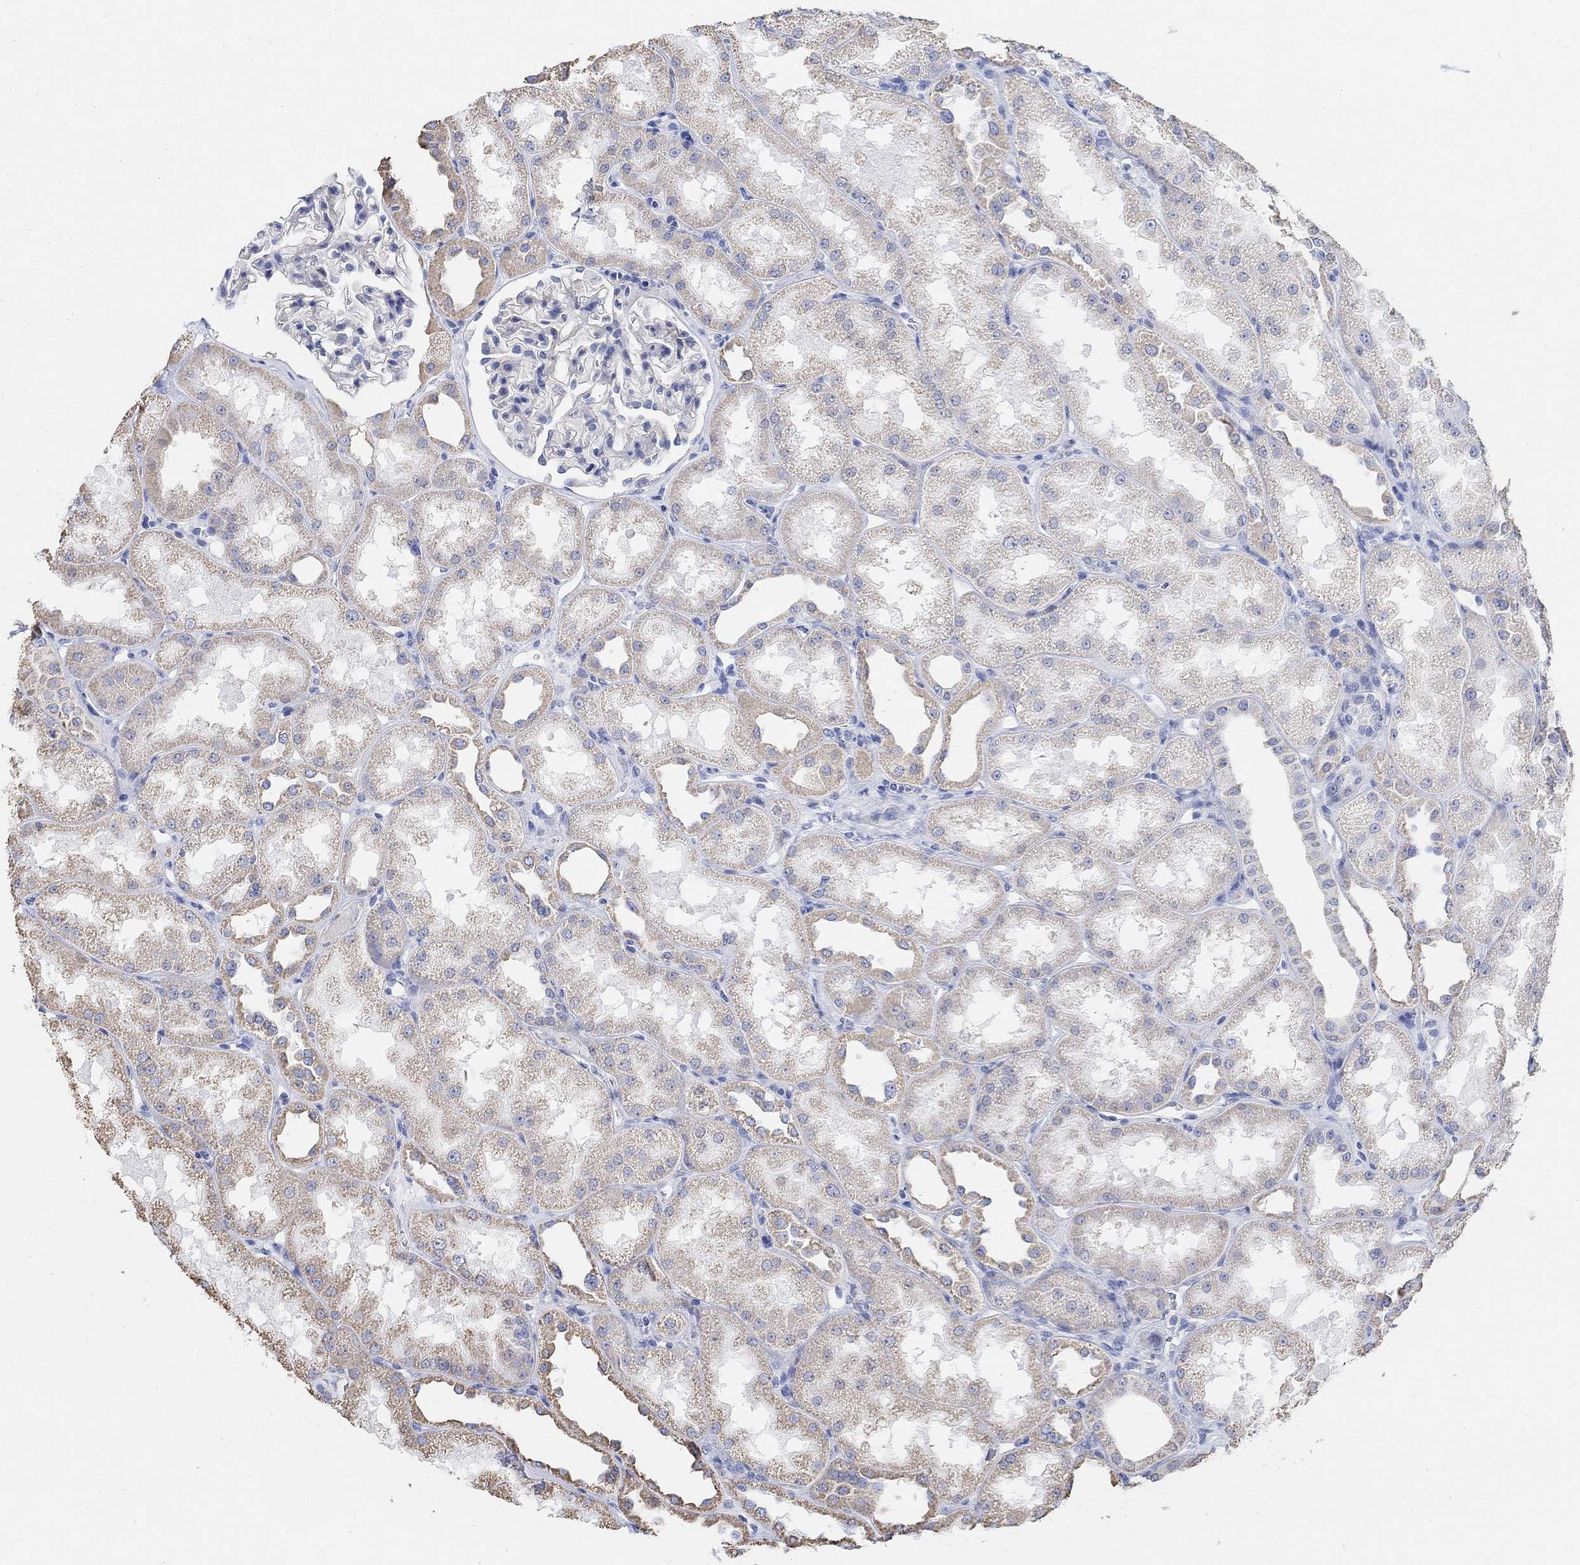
{"staining": {"intensity": "negative", "quantity": "none", "location": "none"}, "tissue": "kidney", "cell_type": "Cells in glomeruli", "image_type": "normal", "snomed": [{"axis": "morphology", "description": "Normal tissue, NOS"}, {"axis": "topography", "description": "Kidney"}], "caption": "Immunohistochemistry (IHC) of normal kidney displays no staining in cells in glomeruli.", "gene": "SYT12", "patient": {"sex": "male", "age": 61}}